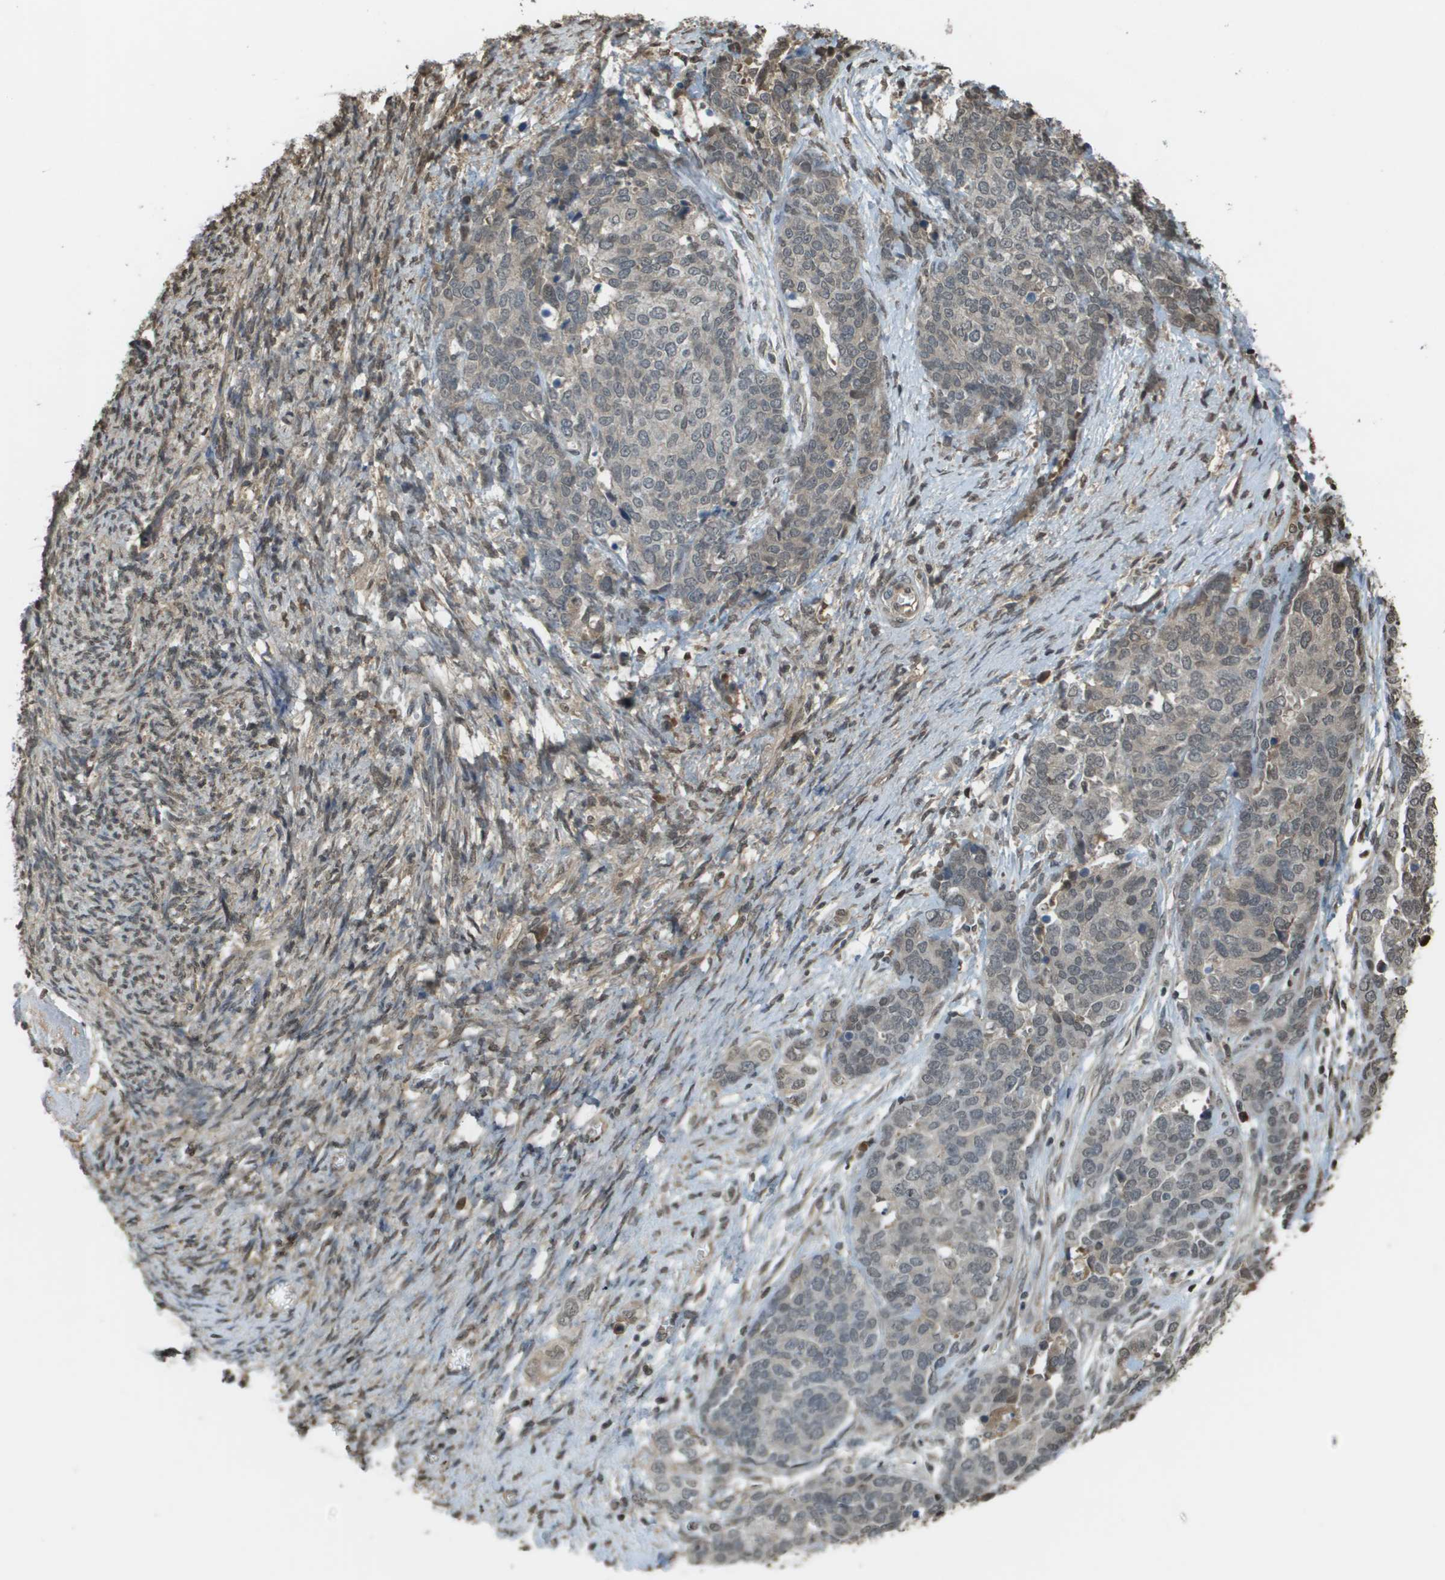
{"staining": {"intensity": "weak", "quantity": "<25%", "location": "nuclear"}, "tissue": "ovarian cancer", "cell_type": "Tumor cells", "image_type": "cancer", "snomed": [{"axis": "morphology", "description": "Cystadenocarcinoma, serous, NOS"}, {"axis": "topography", "description": "Ovary"}], "caption": "Tumor cells are negative for brown protein staining in ovarian cancer (serous cystadenocarcinoma). Nuclei are stained in blue.", "gene": "NDRG2", "patient": {"sex": "female", "age": 44}}